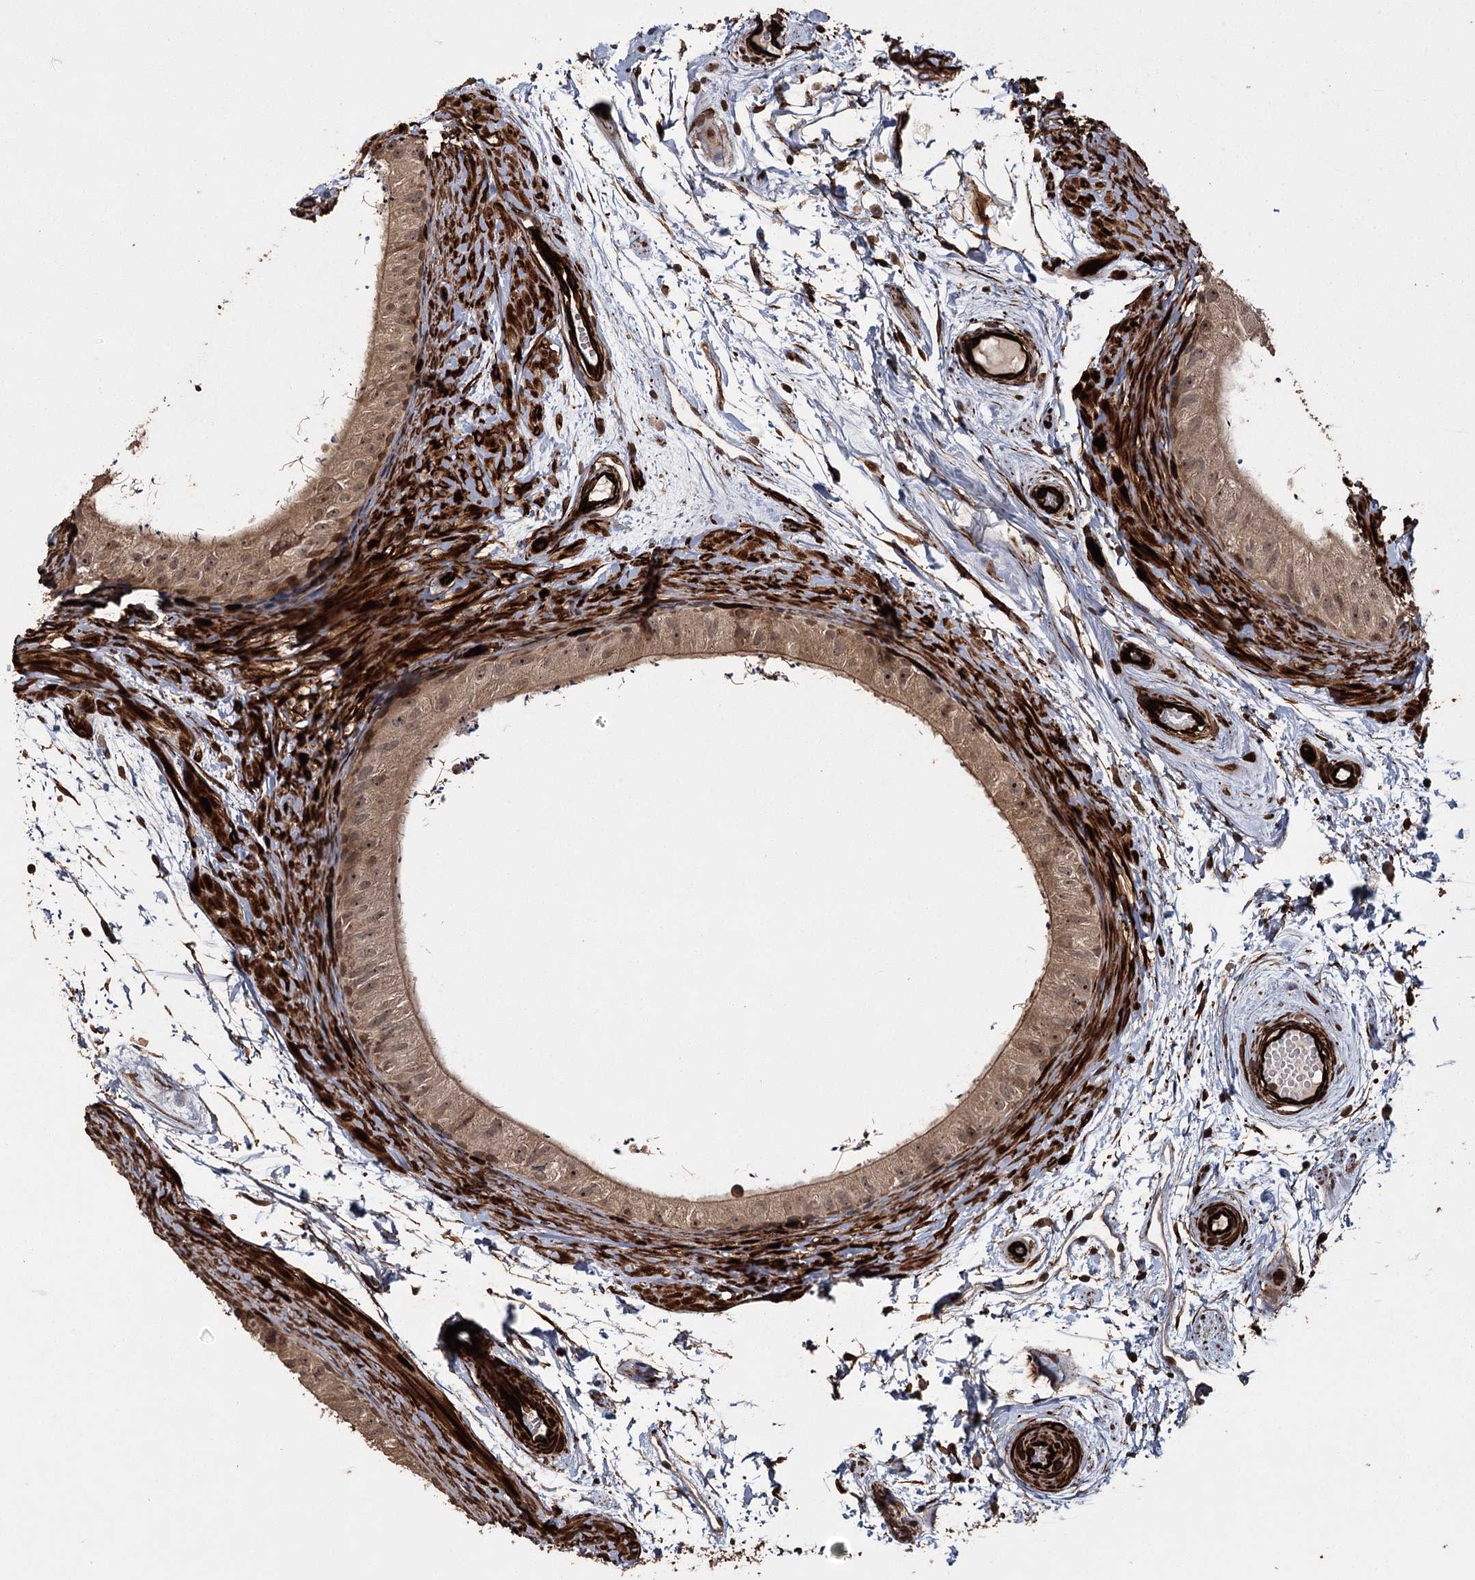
{"staining": {"intensity": "moderate", "quantity": ">75%", "location": "cytoplasmic/membranous,nuclear"}, "tissue": "epididymis", "cell_type": "Glandular cells", "image_type": "normal", "snomed": [{"axis": "morphology", "description": "Normal tissue, NOS"}, {"axis": "topography", "description": "Epididymis"}], "caption": "Epididymis stained for a protein reveals moderate cytoplasmic/membranous,nuclear positivity in glandular cells. (DAB (3,3'-diaminobenzidine) IHC, brown staining for protein, blue staining for nuclei).", "gene": "RPAP3", "patient": {"sex": "male", "age": 50}}